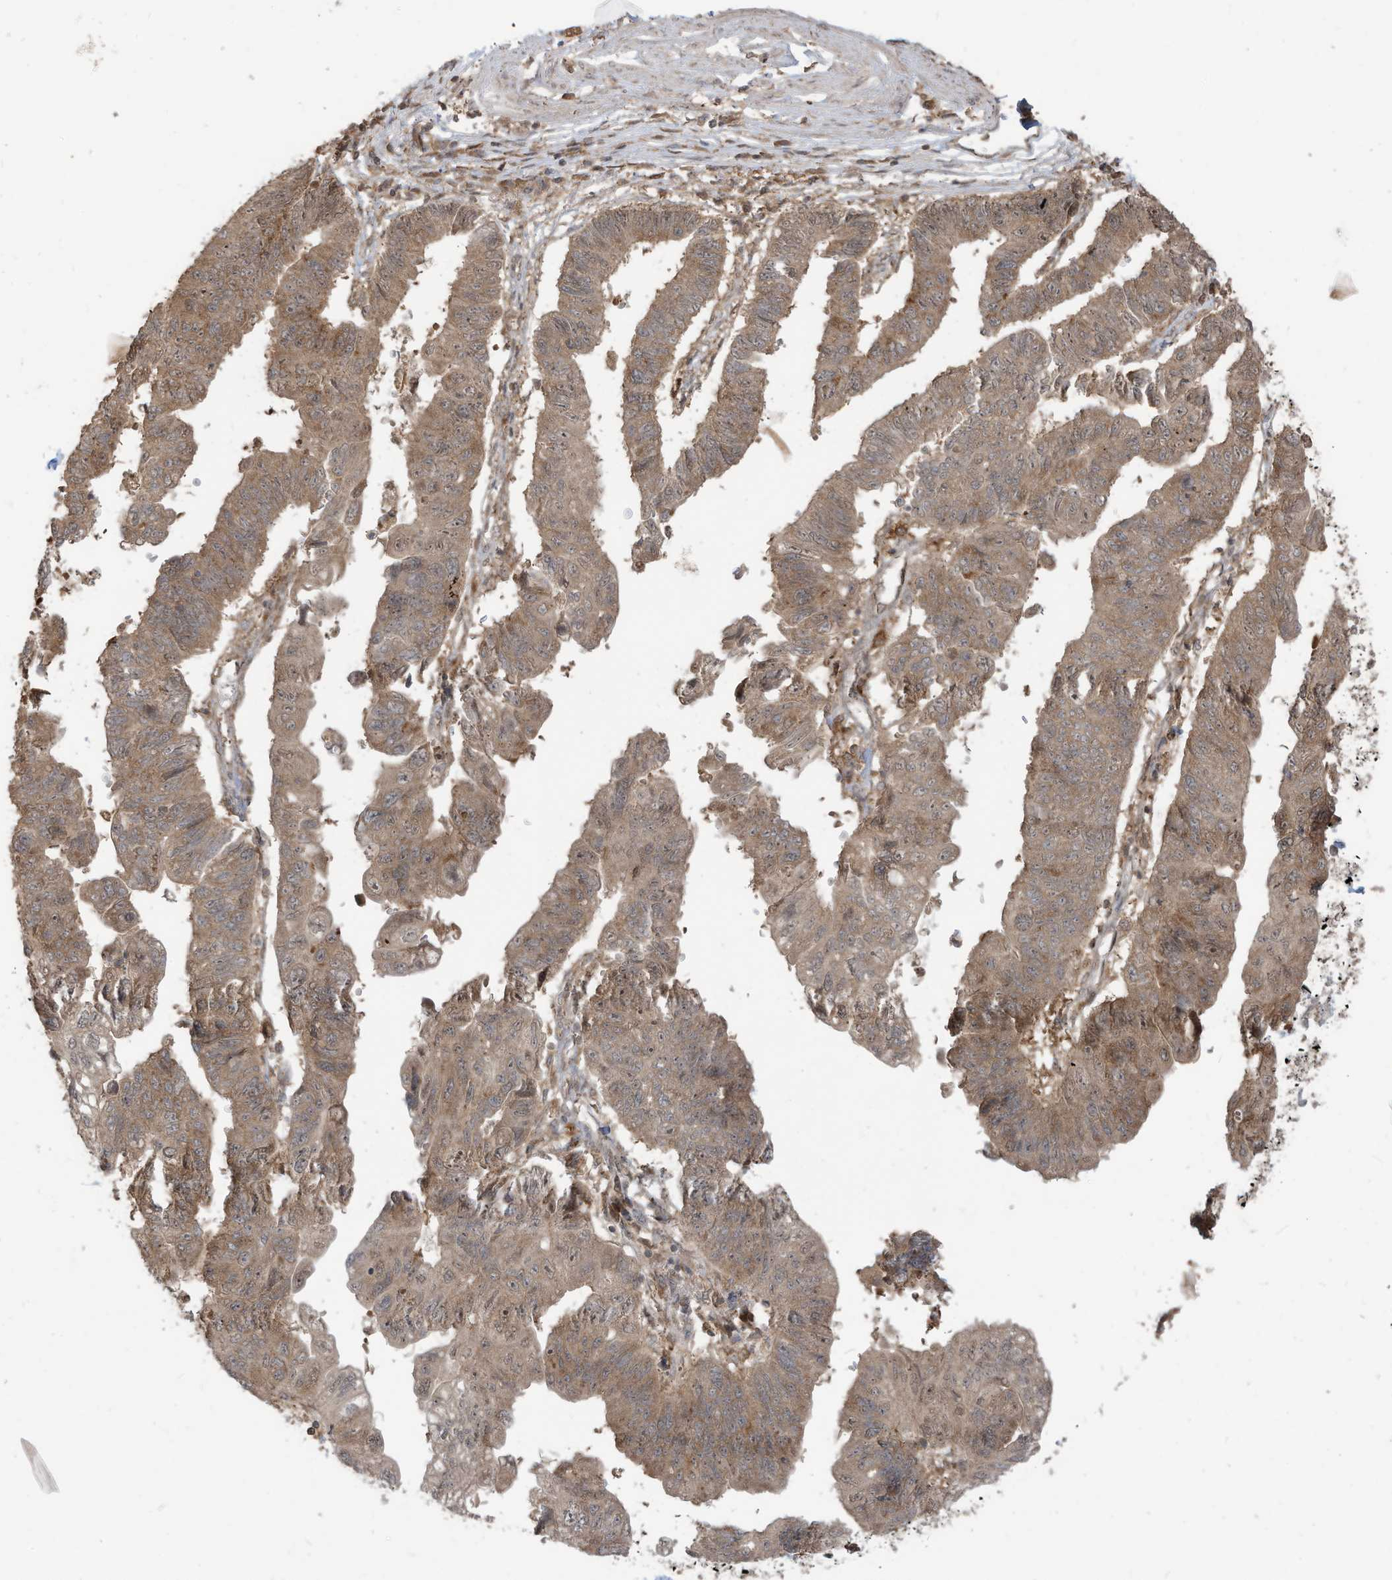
{"staining": {"intensity": "weak", "quantity": ">75%", "location": "cytoplasmic/membranous"}, "tissue": "stomach cancer", "cell_type": "Tumor cells", "image_type": "cancer", "snomed": [{"axis": "morphology", "description": "Adenocarcinoma, NOS"}, {"axis": "topography", "description": "Stomach"}], "caption": "Stomach adenocarcinoma stained for a protein (brown) shows weak cytoplasmic/membranous positive staining in about >75% of tumor cells.", "gene": "CARF", "patient": {"sex": "male", "age": 59}}